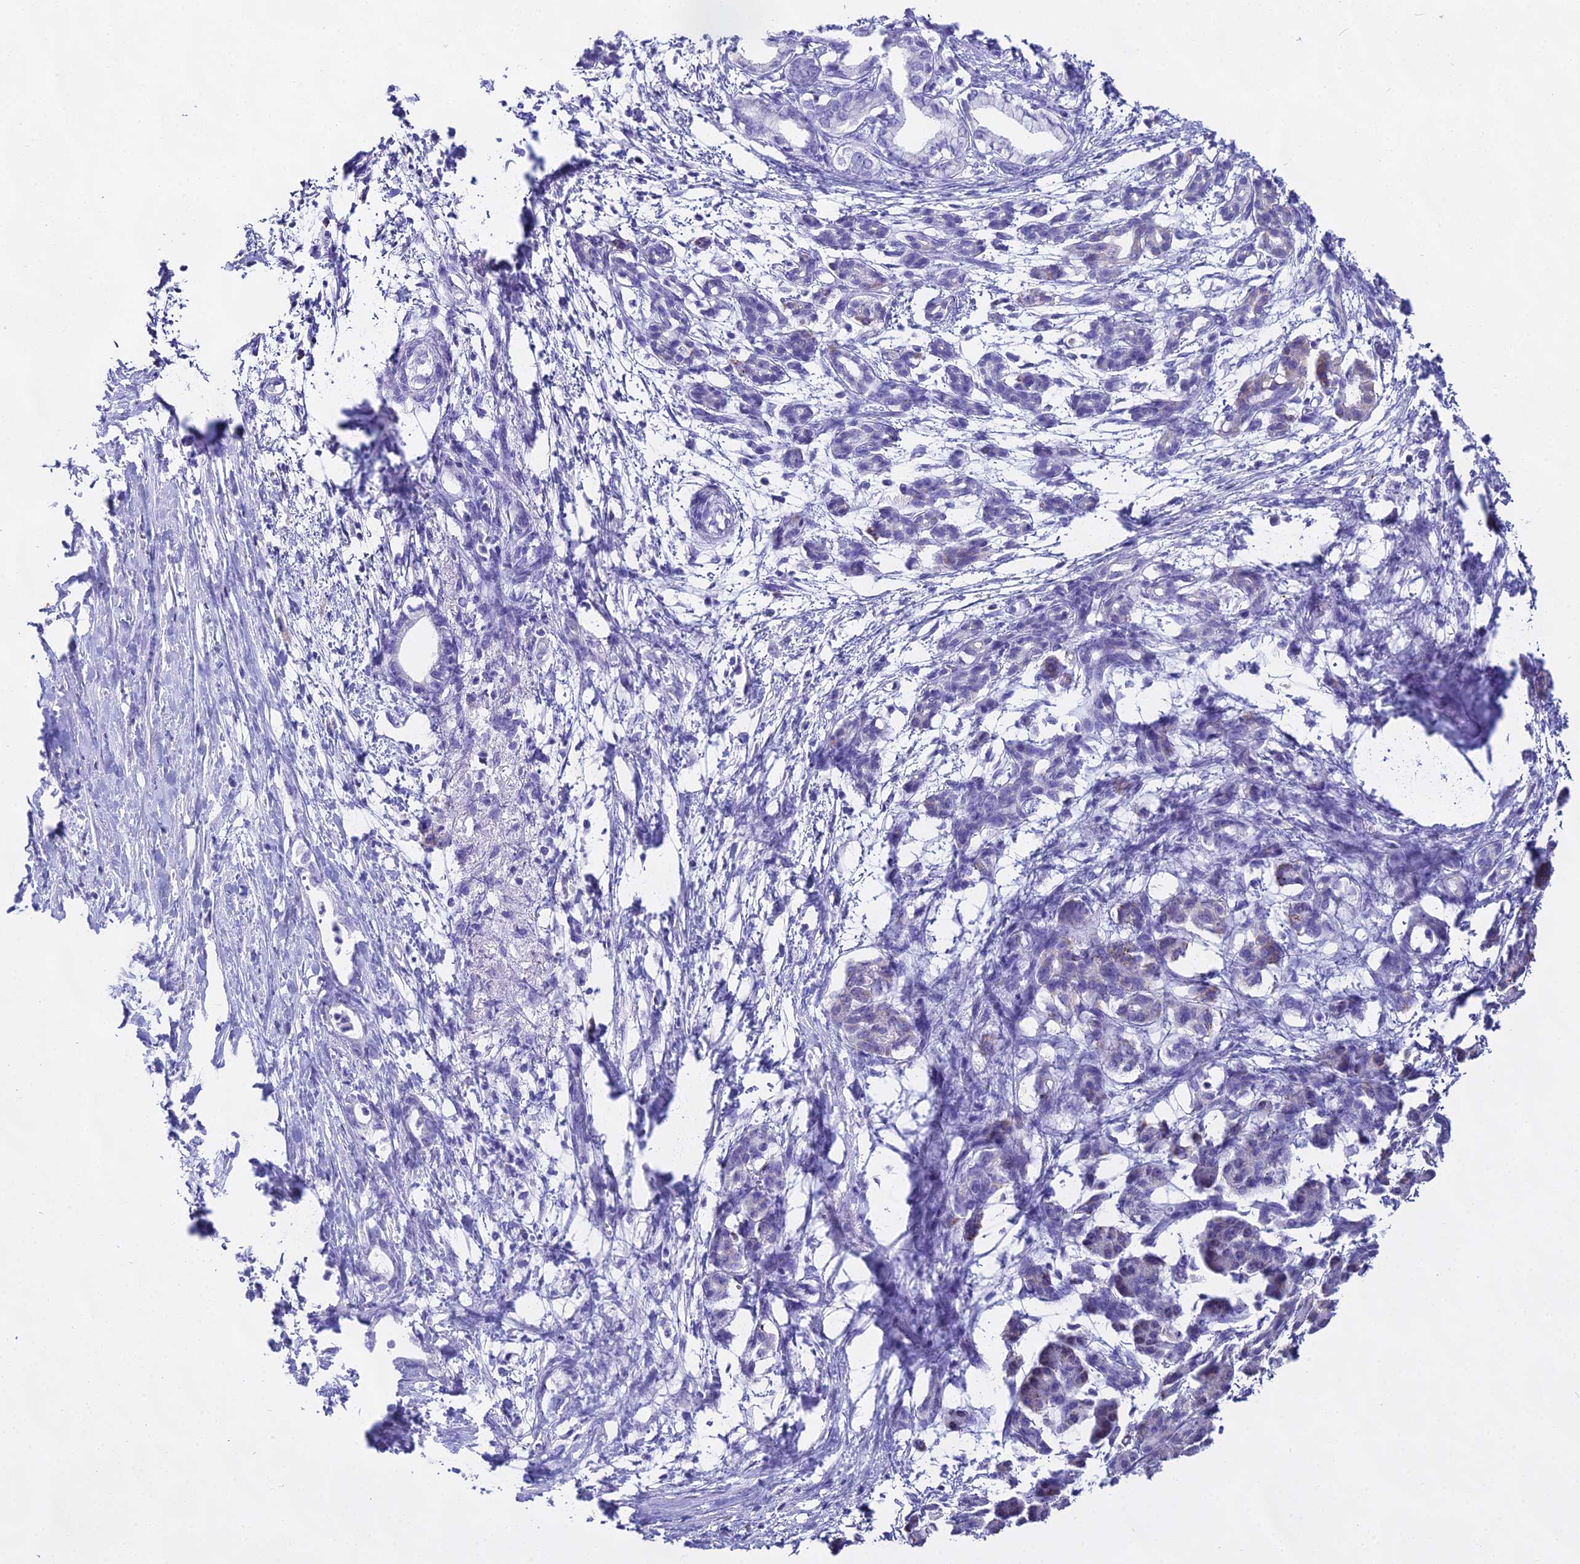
{"staining": {"intensity": "negative", "quantity": "none", "location": "none"}, "tissue": "pancreatic cancer", "cell_type": "Tumor cells", "image_type": "cancer", "snomed": [{"axis": "morphology", "description": "Adenocarcinoma, NOS"}, {"axis": "topography", "description": "Pancreas"}], "caption": "Human pancreatic cancer stained for a protein using IHC shows no positivity in tumor cells.", "gene": "CGB2", "patient": {"sex": "female", "age": 55}}